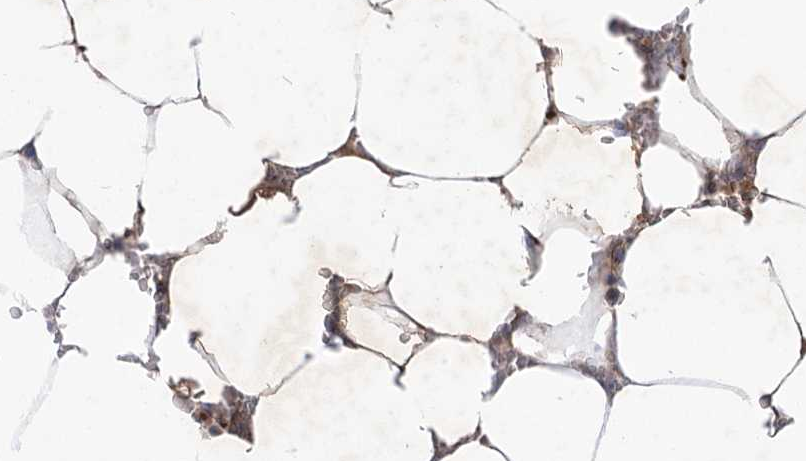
{"staining": {"intensity": "weak", "quantity": "<25%", "location": "cytoplasmic/membranous"}, "tissue": "bone marrow", "cell_type": "Hematopoietic cells", "image_type": "normal", "snomed": [{"axis": "morphology", "description": "Normal tissue, NOS"}, {"axis": "topography", "description": "Bone marrow"}], "caption": "Immunohistochemical staining of normal human bone marrow exhibits no significant positivity in hematopoietic cells.", "gene": "GBF1", "patient": {"sex": "male", "age": 70}}